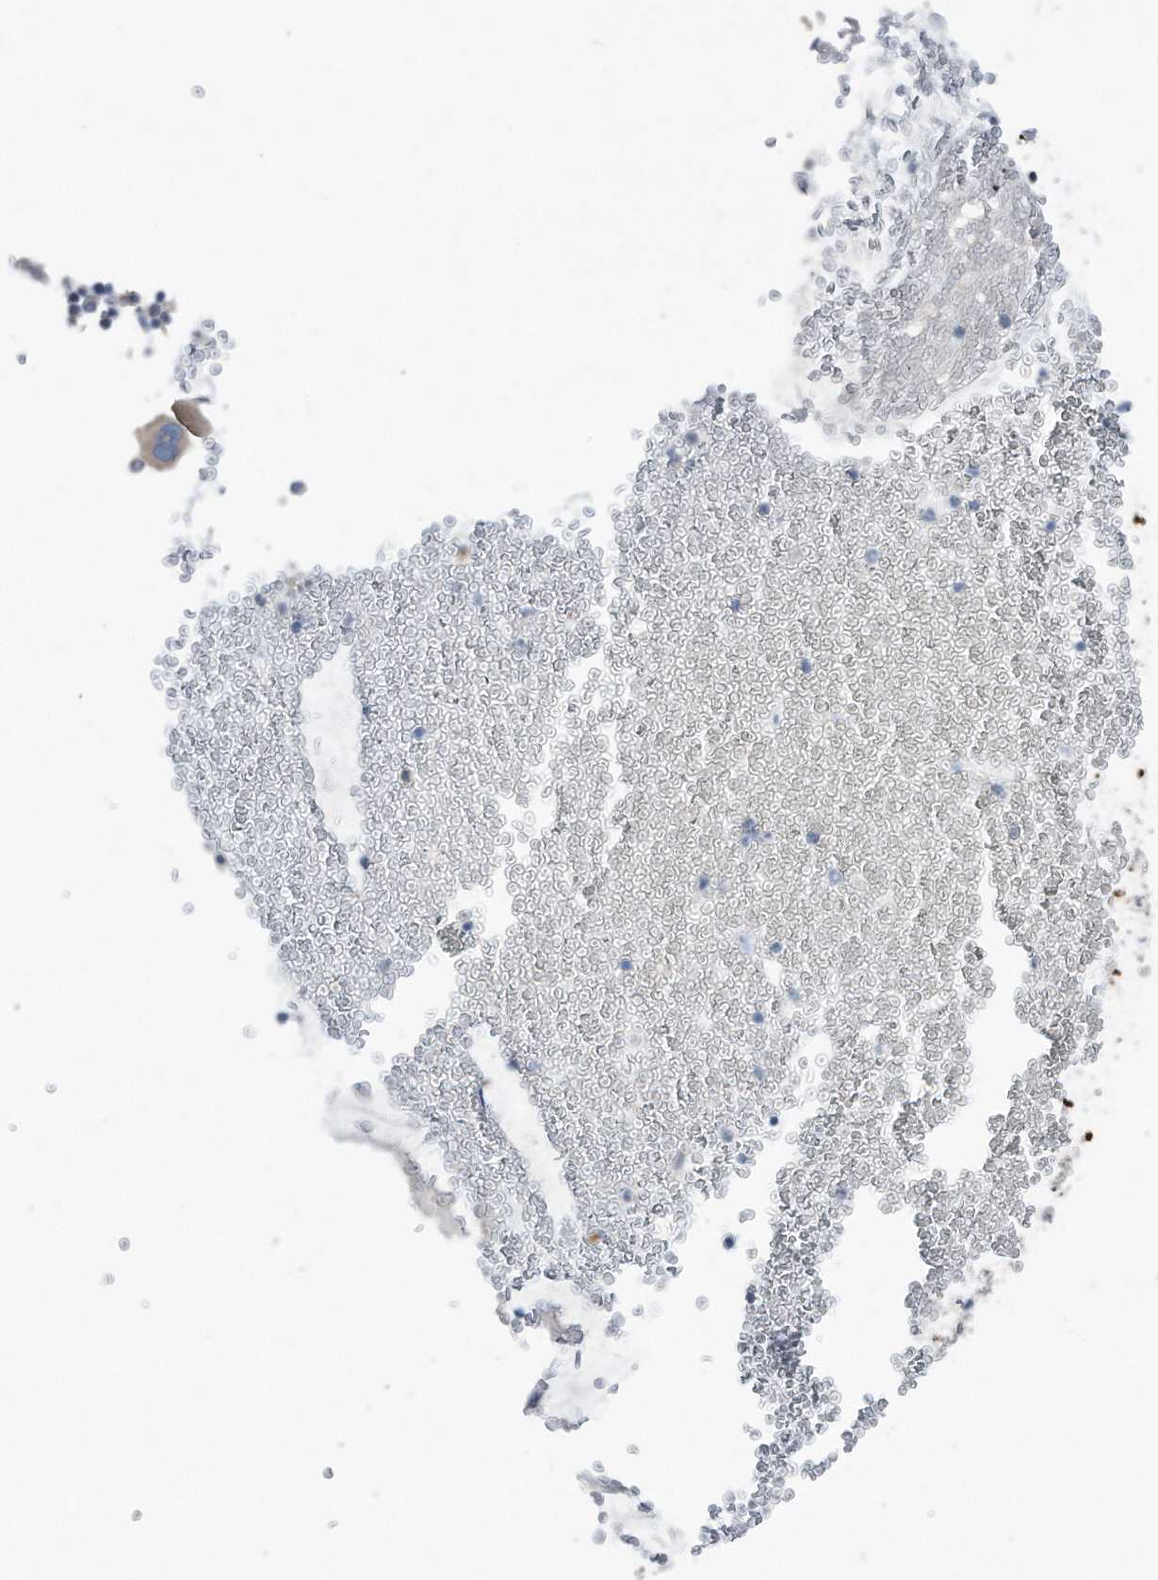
{"staining": {"intensity": "moderate", "quantity": ">75%", "location": "cytoplasmic/membranous"}, "tissue": "bronchus", "cell_type": "Respiratory epithelial cells", "image_type": "normal", "snomed": [{"axis": "morphology", "description": "Normal tissue, NOS"}, {"axis": "morphology", "description": "Squamous cell carcinoma, NOS"}, {"axis": "topography", "description": "Lymph node"}, {"axis": "topography", "description": "Bronchus"}, {"axis": "topography", "description": "Lung"}], "caption": "Normal bronchus demonstrates moderate cytoplasmic/membranous positivity in about >75% of respiratory epithelial cells.", "gene": "ZNF772", "patient": {"sex": "male", "age": 66}}